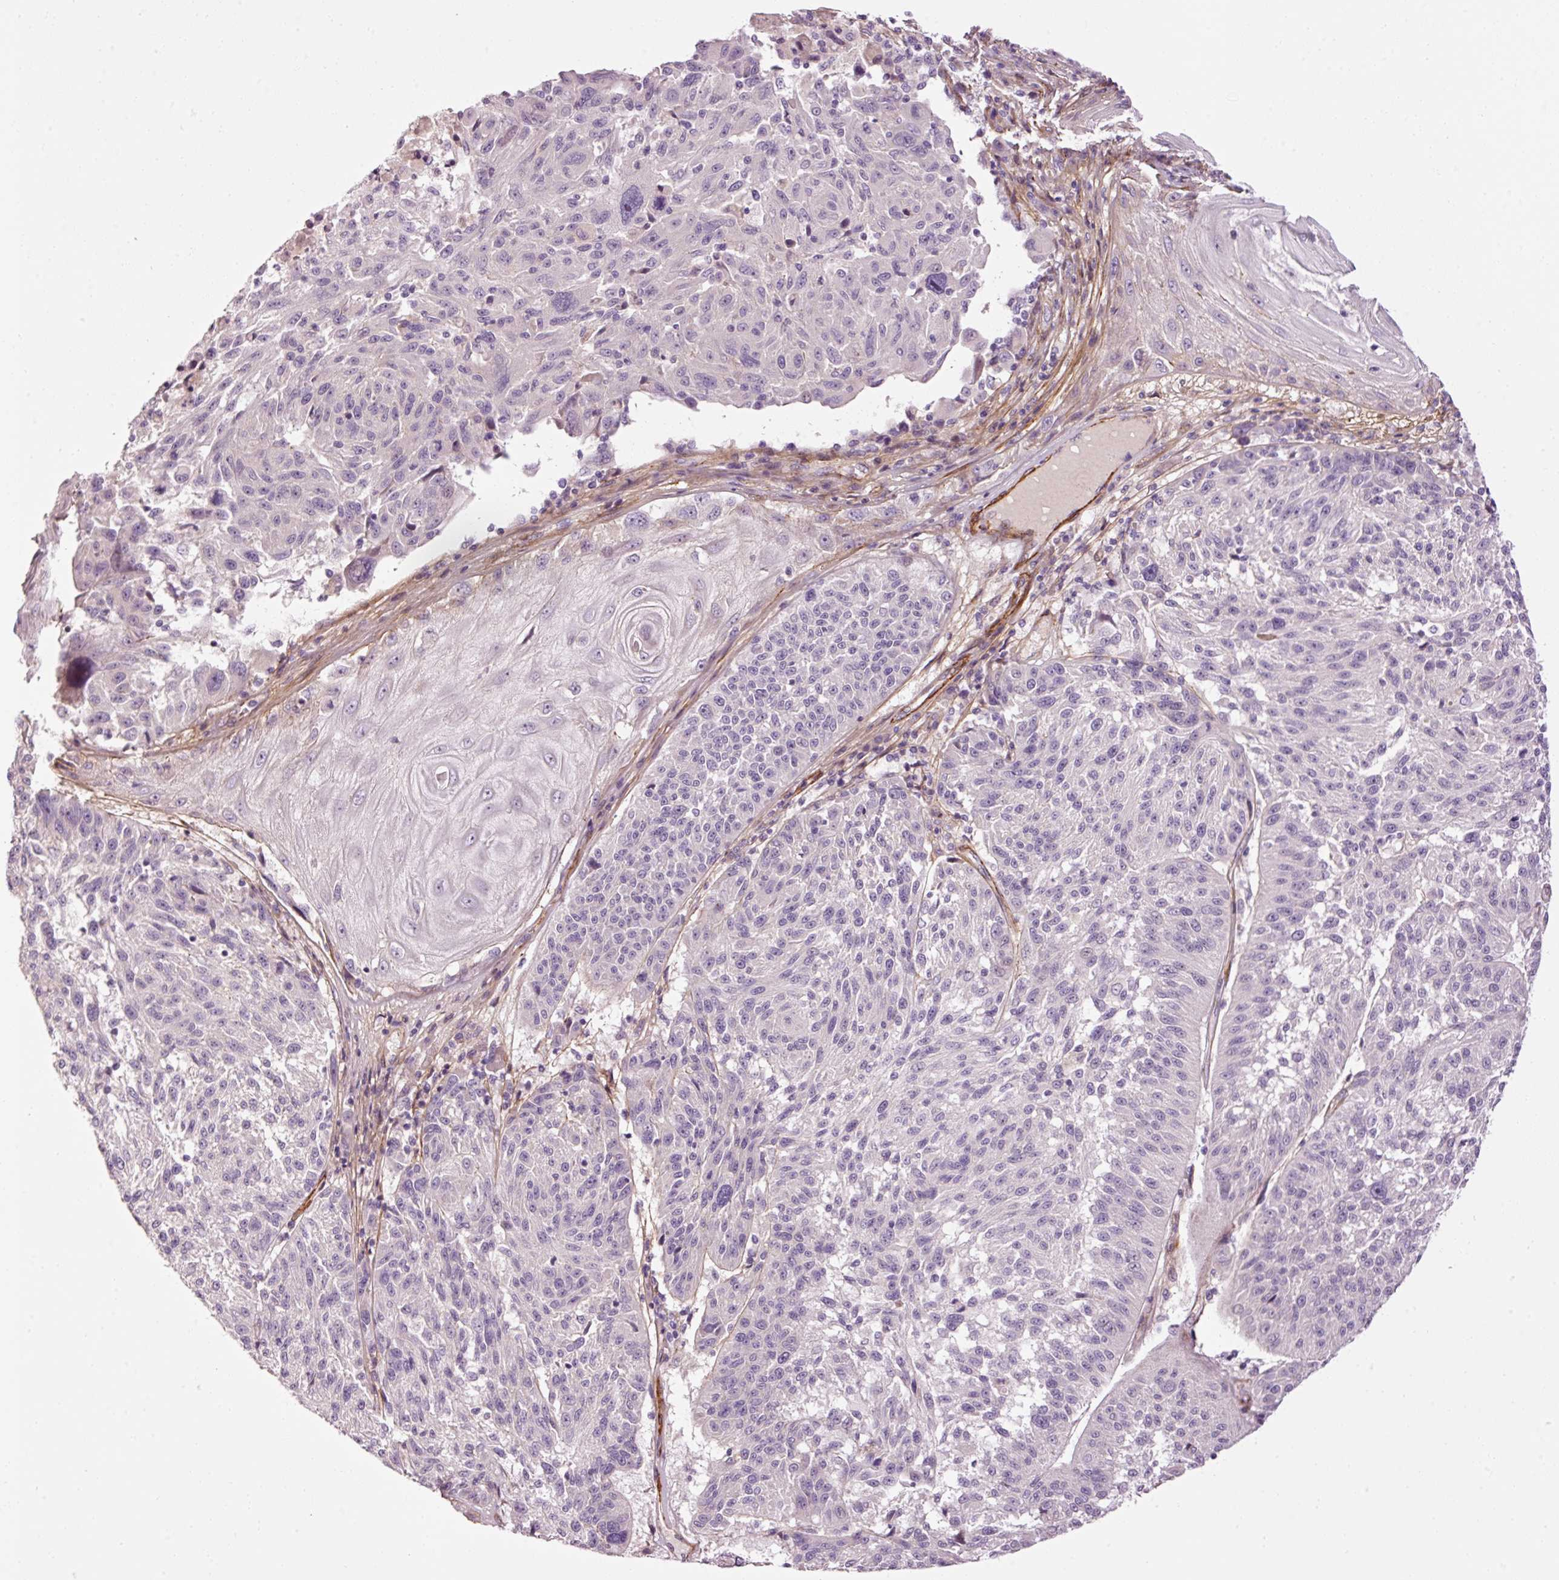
{"staining": {"intensity": "negative", "quantity": "none", "location": "none"}, "tissue": "melanoma", "cell_type": "Tumor cells", "image_type": "cancer", "snomed": [{"axis": "morphology", "description": "Malignant melanoma, NOS"}, {"axis": "topography", "description": "Skin"}], "caption": "Immunohistochemical staining of malignant melanoma shows no significant staining in tumor cells.", "gene": "ANKRD20A1", "patient": {"sex": "male", "age": 53}}